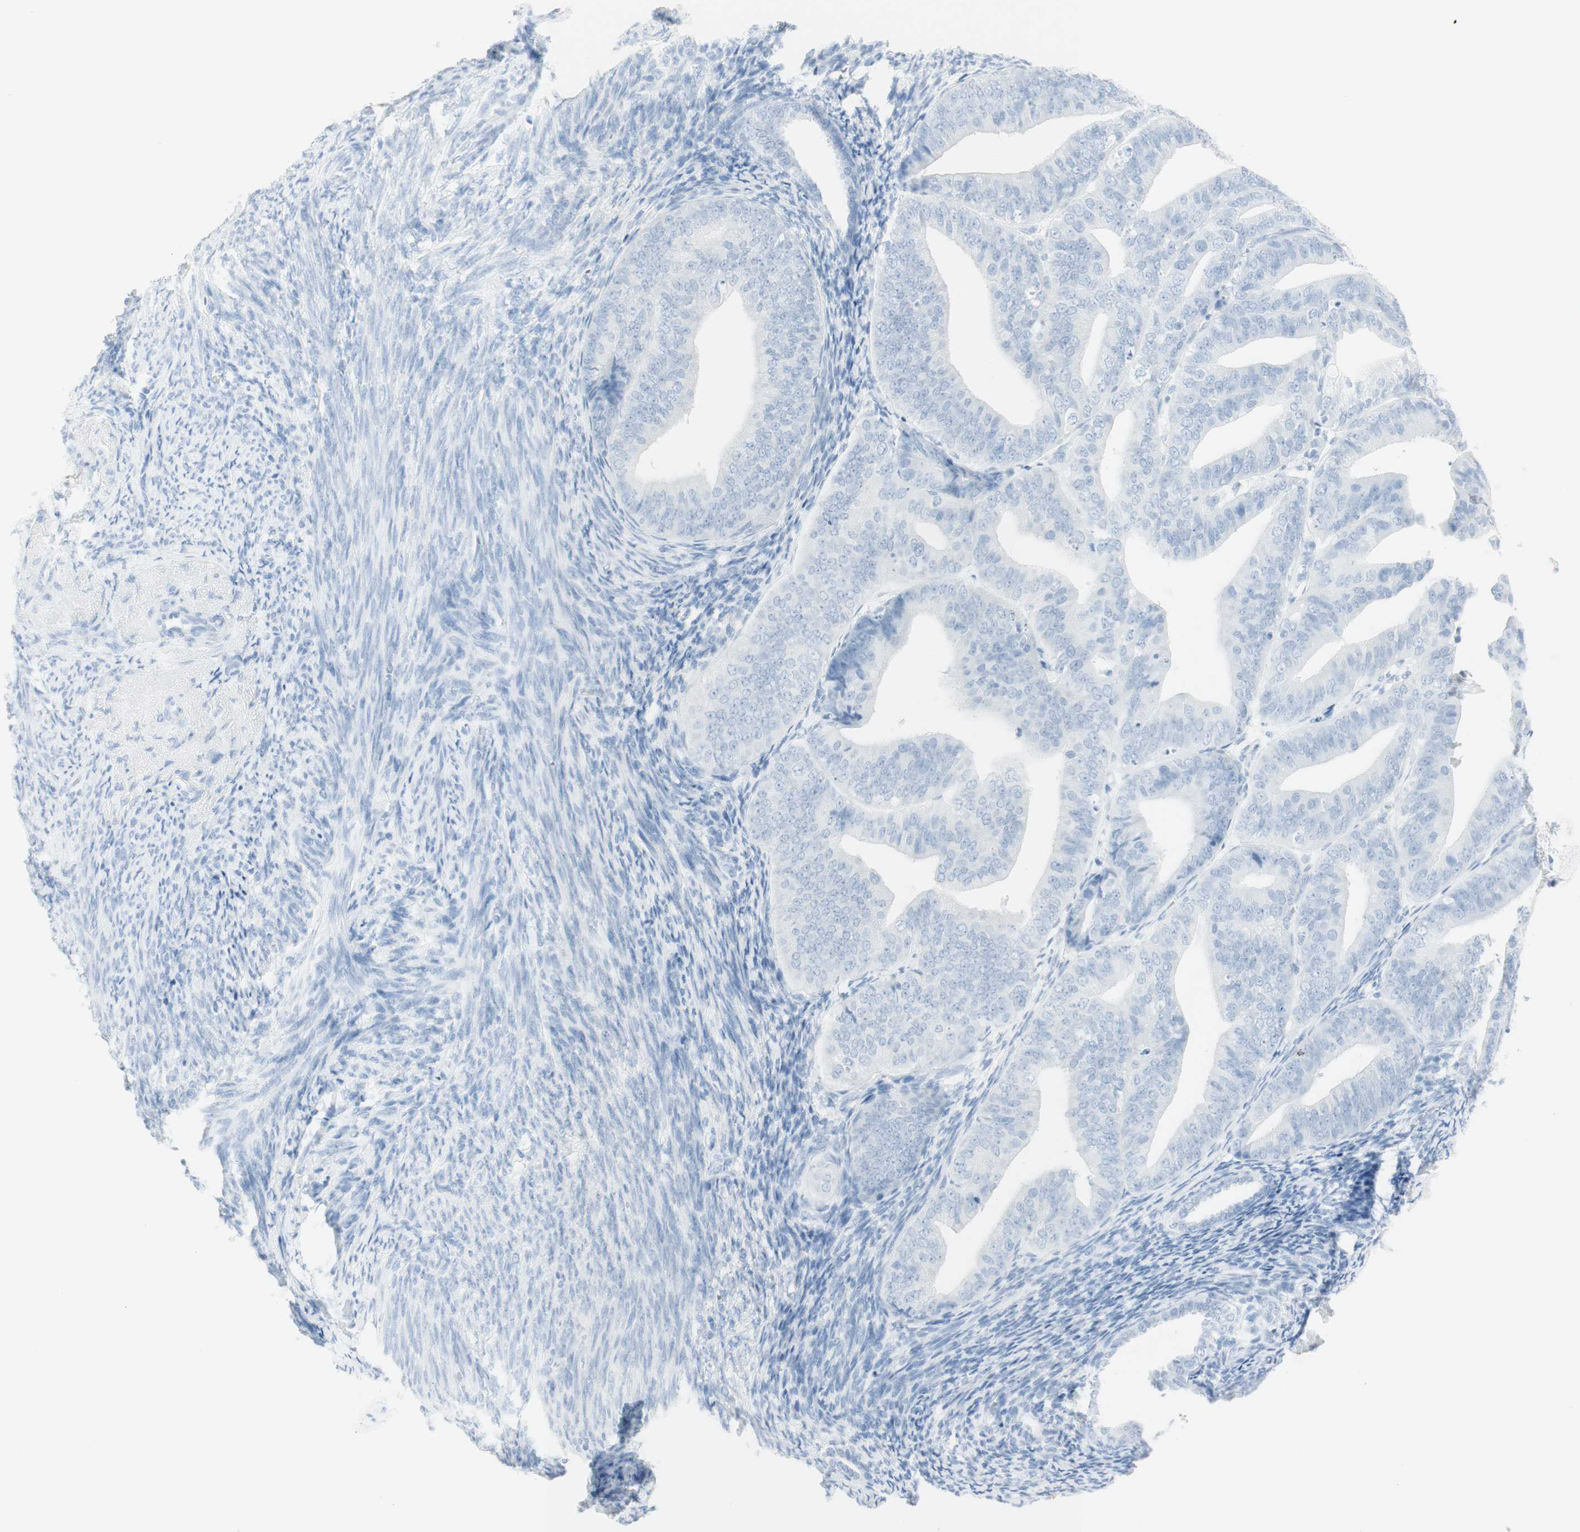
{"staining": {"intensity": "negative", "quantity": "none", "location": "none"}, "tissue": "endometrial cancer", "cell_type": "Tumor cells", "image_type": "cancer", "snomed": [{"axis": "morphology", "description": "Adenocarcinoma, NOS"}, {"axis": "topography", "description": "Endometrium"}], "caption": "Tumor cells are negative for brown protein staining in endometrial cancer.", "gene": "NAPSA", "patient": {"sex": "female", "age": 63}}